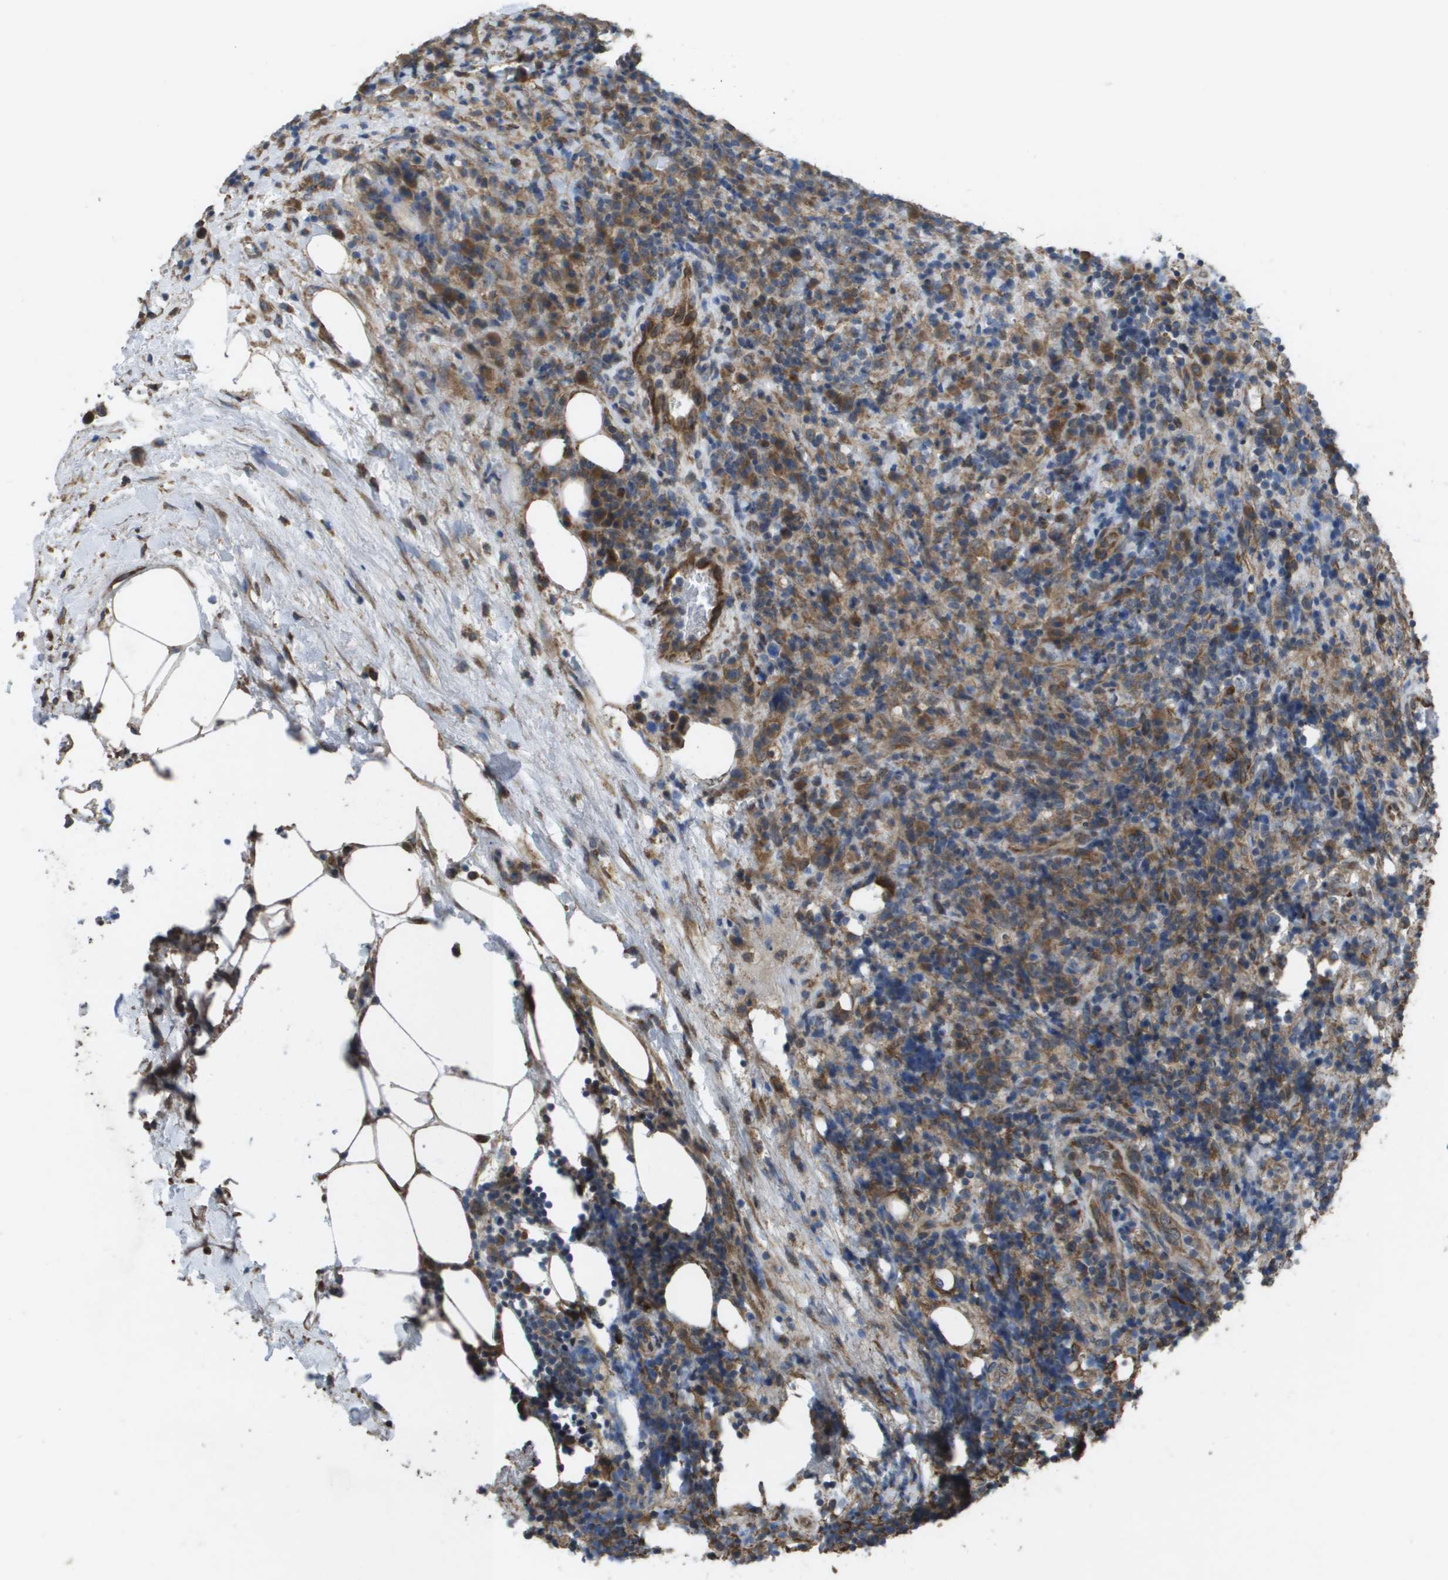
{"staining": {"intensity": "moderate", "quantity": "25%-75%", "location": "cytoplasmic/membranous"}, "tissue": "lymphoma", "cell_type": "Tumor cells", "image_type": "cancer", "snomed": [{"axis": "morphology", "description": "Malignant lymphoma, non-Hodgkin's type, High grade"}, {"axis": "topography", "description": "Lymph node"}], "caption": "High-grade malignant lymphoma, non-Hodgkin's type stained with a brown dye reveals moderate cytoplasmic/membranous positive positivity in approximately 25%-75% of tumor cells.", "gene": "CLCN2", "patient": {"sex": "female", "age": 76}}